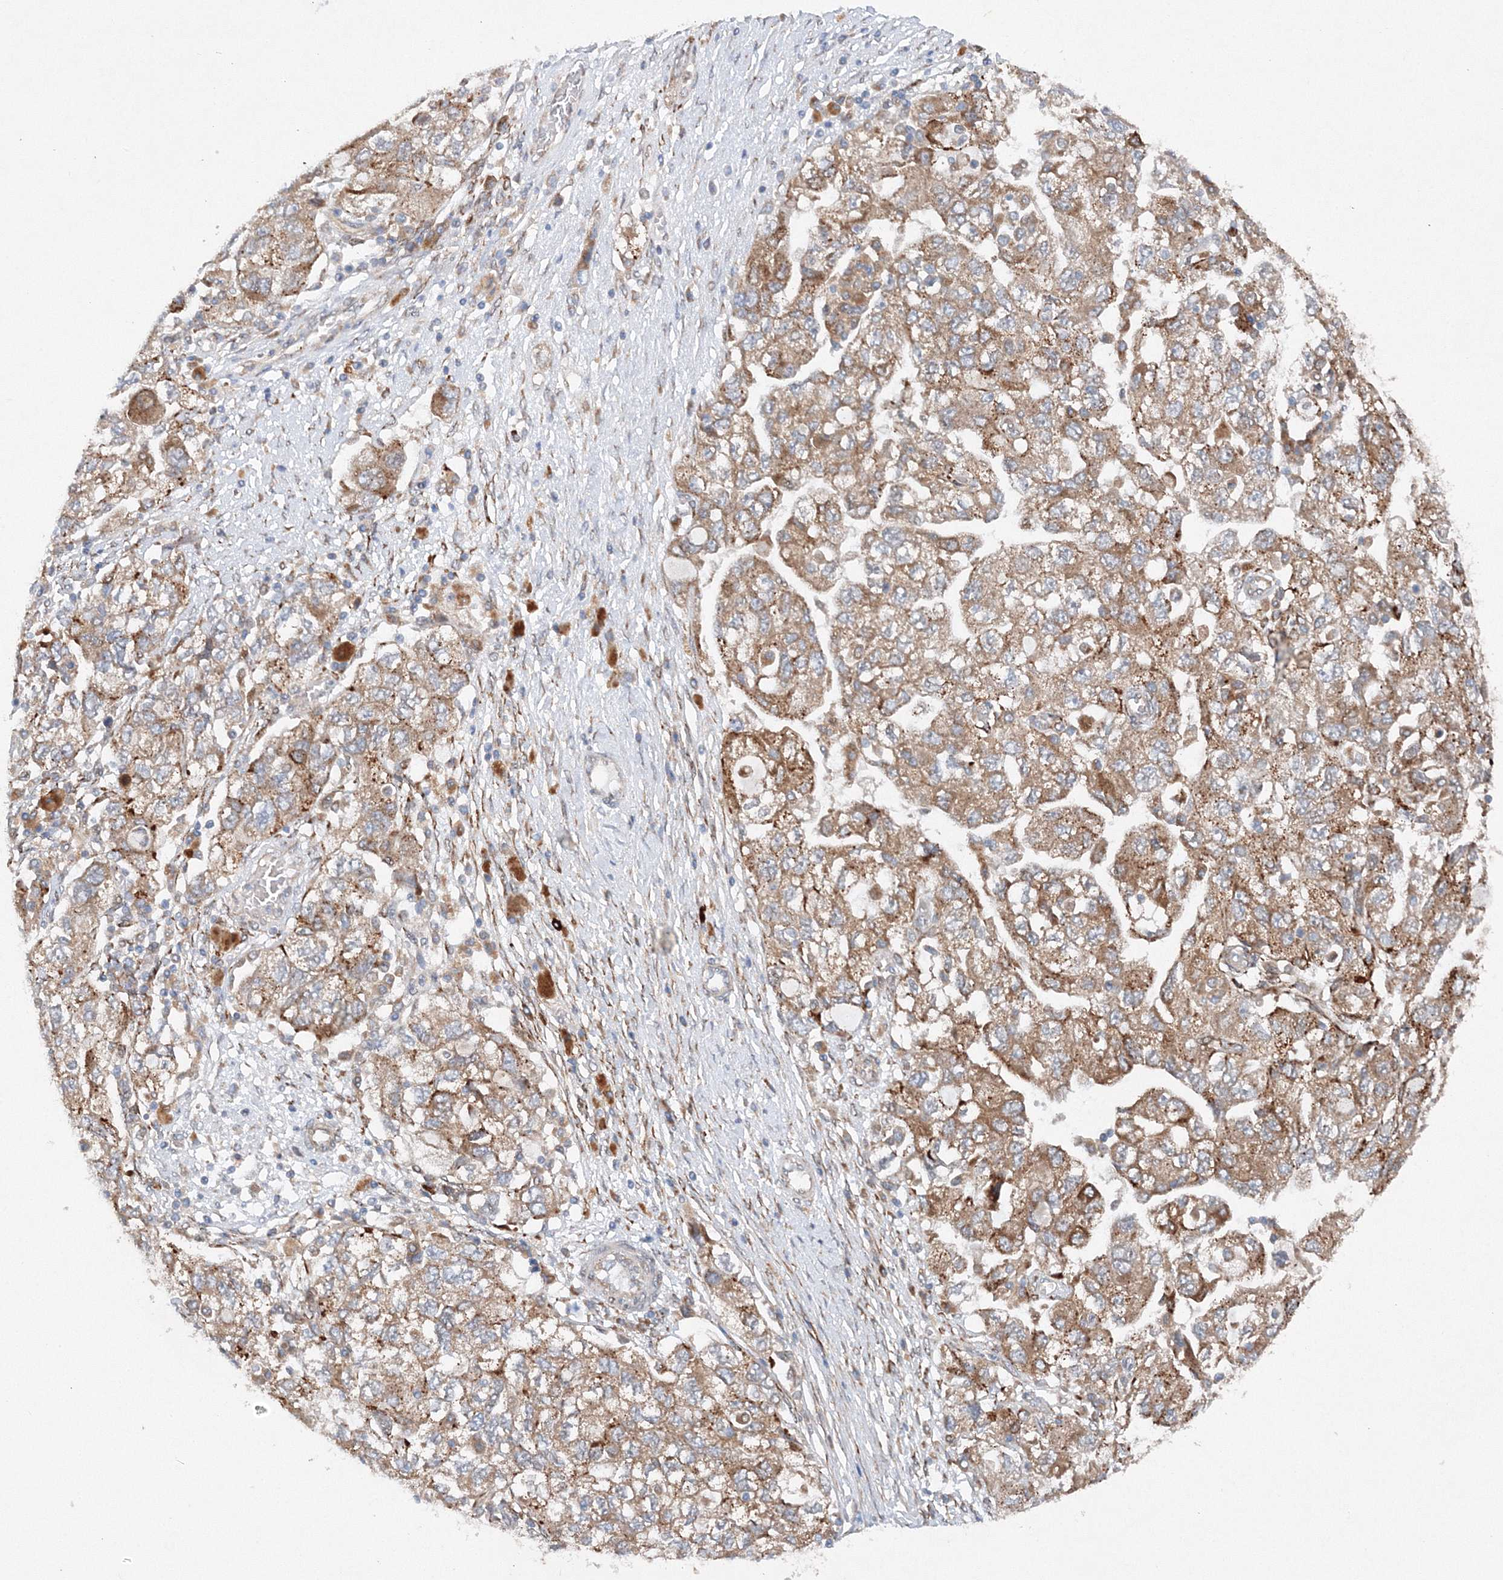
{"staining": {"intensity": "moderate", "quantity": ">75%", "location": "cytoplasmic/membranous"}, "tissue": "ovarian cancer", "cell_type": "Tumor cells", "image_type": "cancer", "snomed": [{"axis": "morphology", "description": "Carcinoma, NOS"}, {"axis": "morphology", "description": "Cystadenocarcinoma, serous, NOS"}, {"axis": "topography", "description": "Ovary"}], "caption": "Immunohistochemical staining of human serous cystadenocarcinoma (ovarian) demonstrates moderate cytoplasmic/membranous protein staining in approximately >75% of tumor cells.", "gene": "SLC36A1", "patient": {"sex": "female", "age": 69}}